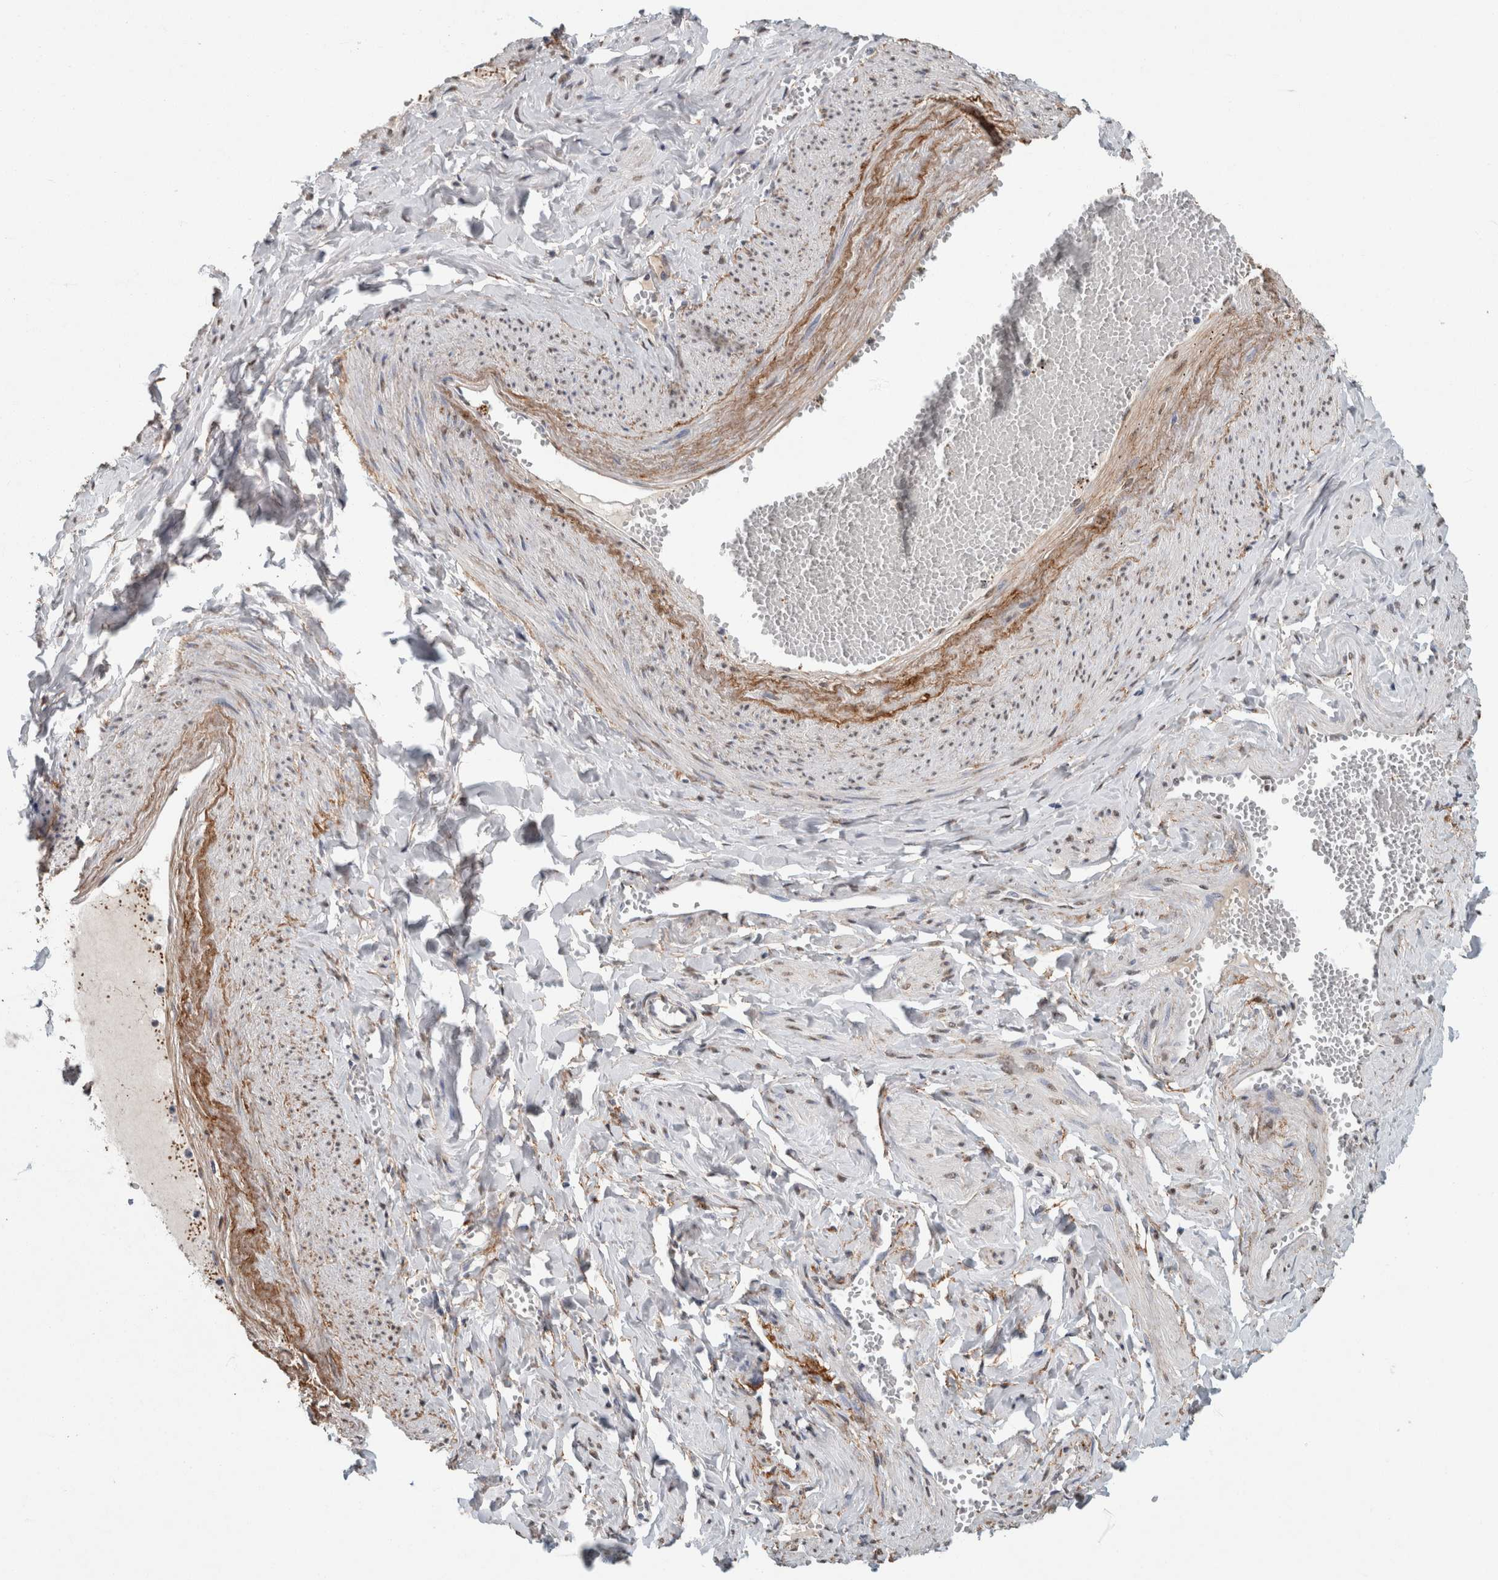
{"staining": {"intensity": "moderate", "quantity": "25%-75%", "location": "cytoplasmic/membranous,nuclear"}, "tissue": "adipose tissue", "cell_type": "Adipocytes", "image_type": "normal", "snomed": [{"axis": "morphology", "description": "Normal tissue, NOS"}, {"axis": "topography", "description": "Vascular tissue"}, {"axis": "topography", "description": "Fallopian tube"}, {"axis": "topography", "description": "Ovary"}], "caption": "Immunohistochemistry (IHC) histopathology image of unremarkable adipose tissue: adipose tissue stained using IHC displays medium levels of moderate protein expression localized specifically in the cytoplasmic/membranous,nuclear of adipocytes, appearing as a cytoplasmic/membranous,nuclear brown color.", "gene": "LTBP1", "patient": {"sex": "female", "age": 67}}